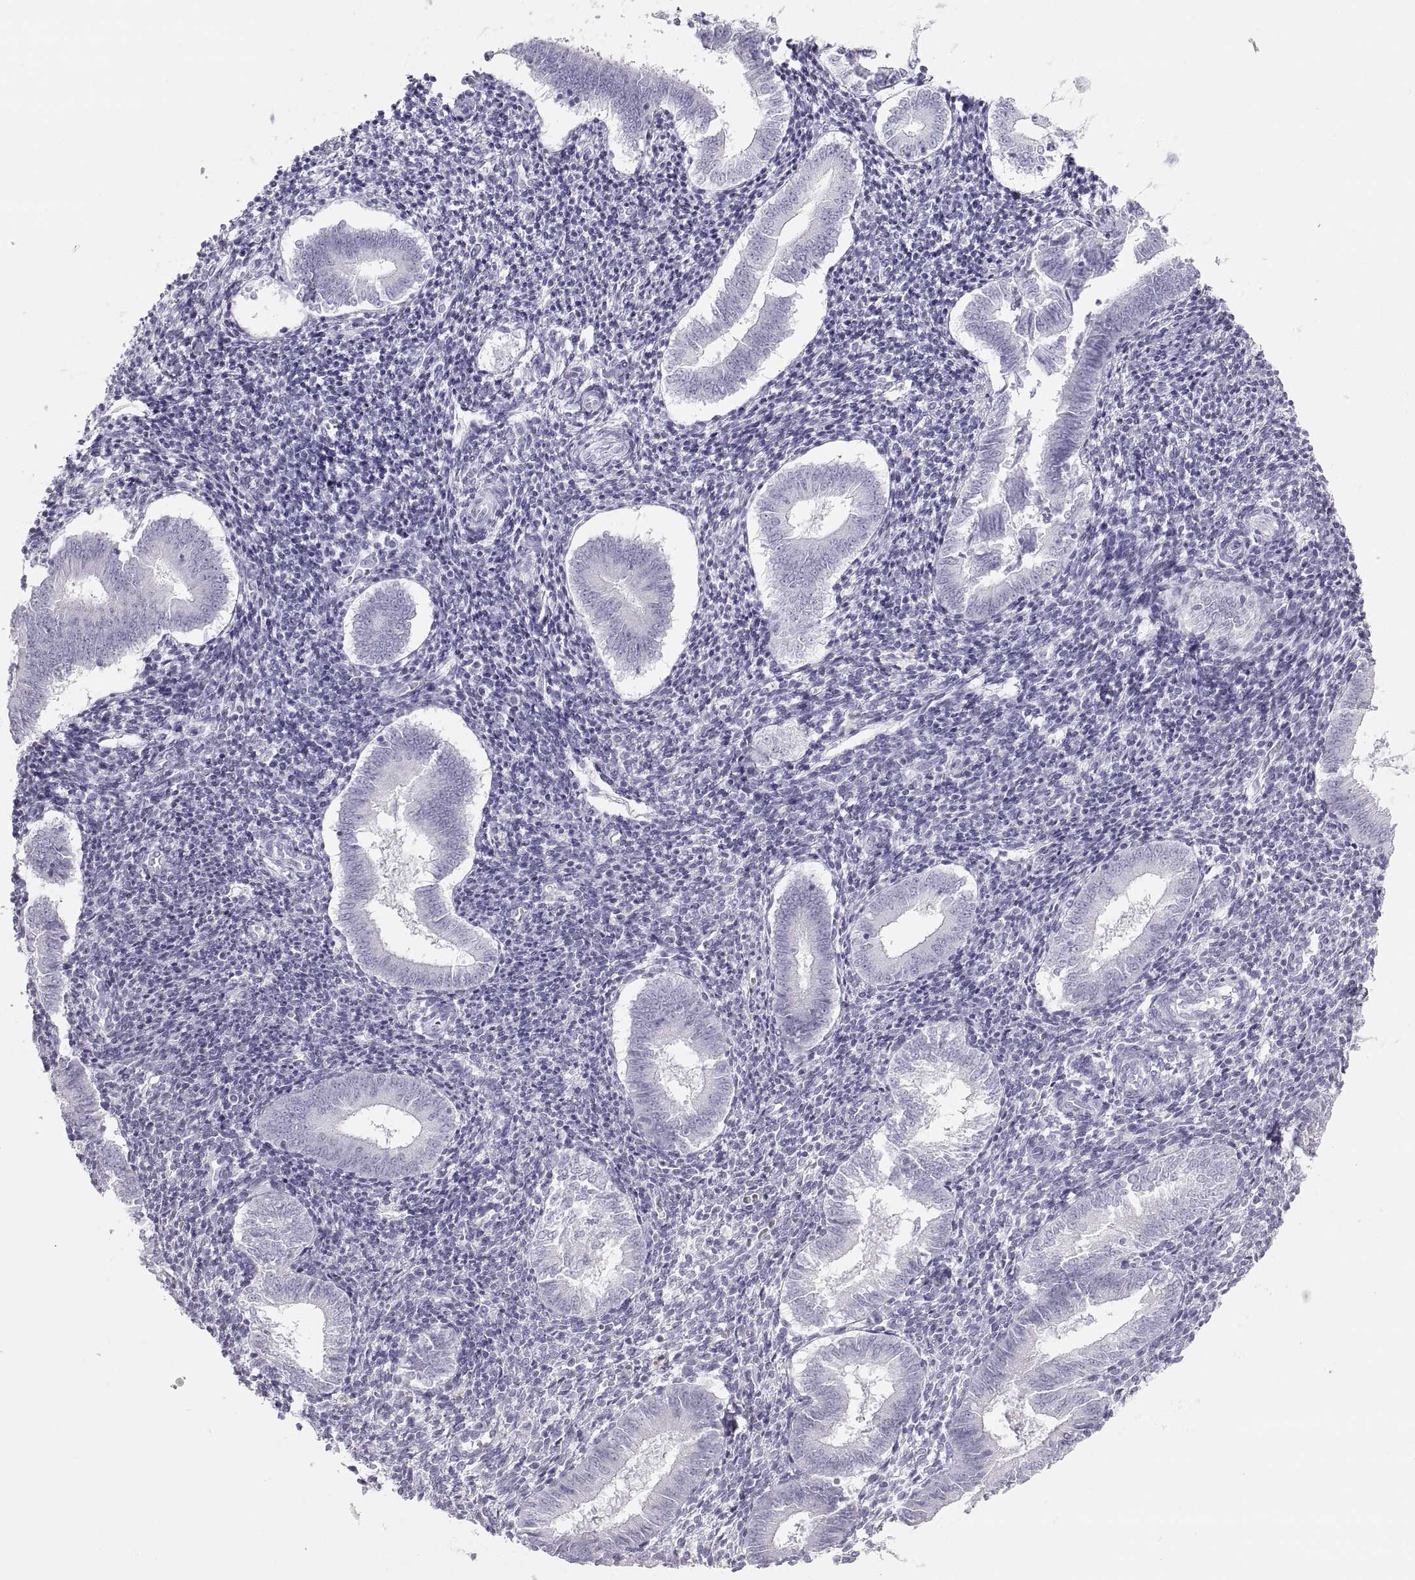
{"staining": {"intensity": "negative", "quantity": "none", "location": "none"}, "tissue": "endometrium", "cell_type": "Cells in endometrial stroma", "image_type": "normal", "snomed": [{"axis": "morphology", "description": "Normal tissue, NOS"}, {"axis": "topography", "description": "Endometrium"}], "caption": "The IHC histopathology image has no significant expression in cells in endometrial stroma of endometrium.", "gene": "SEMG1", "patient": {"sex": "female", "age": 25}}